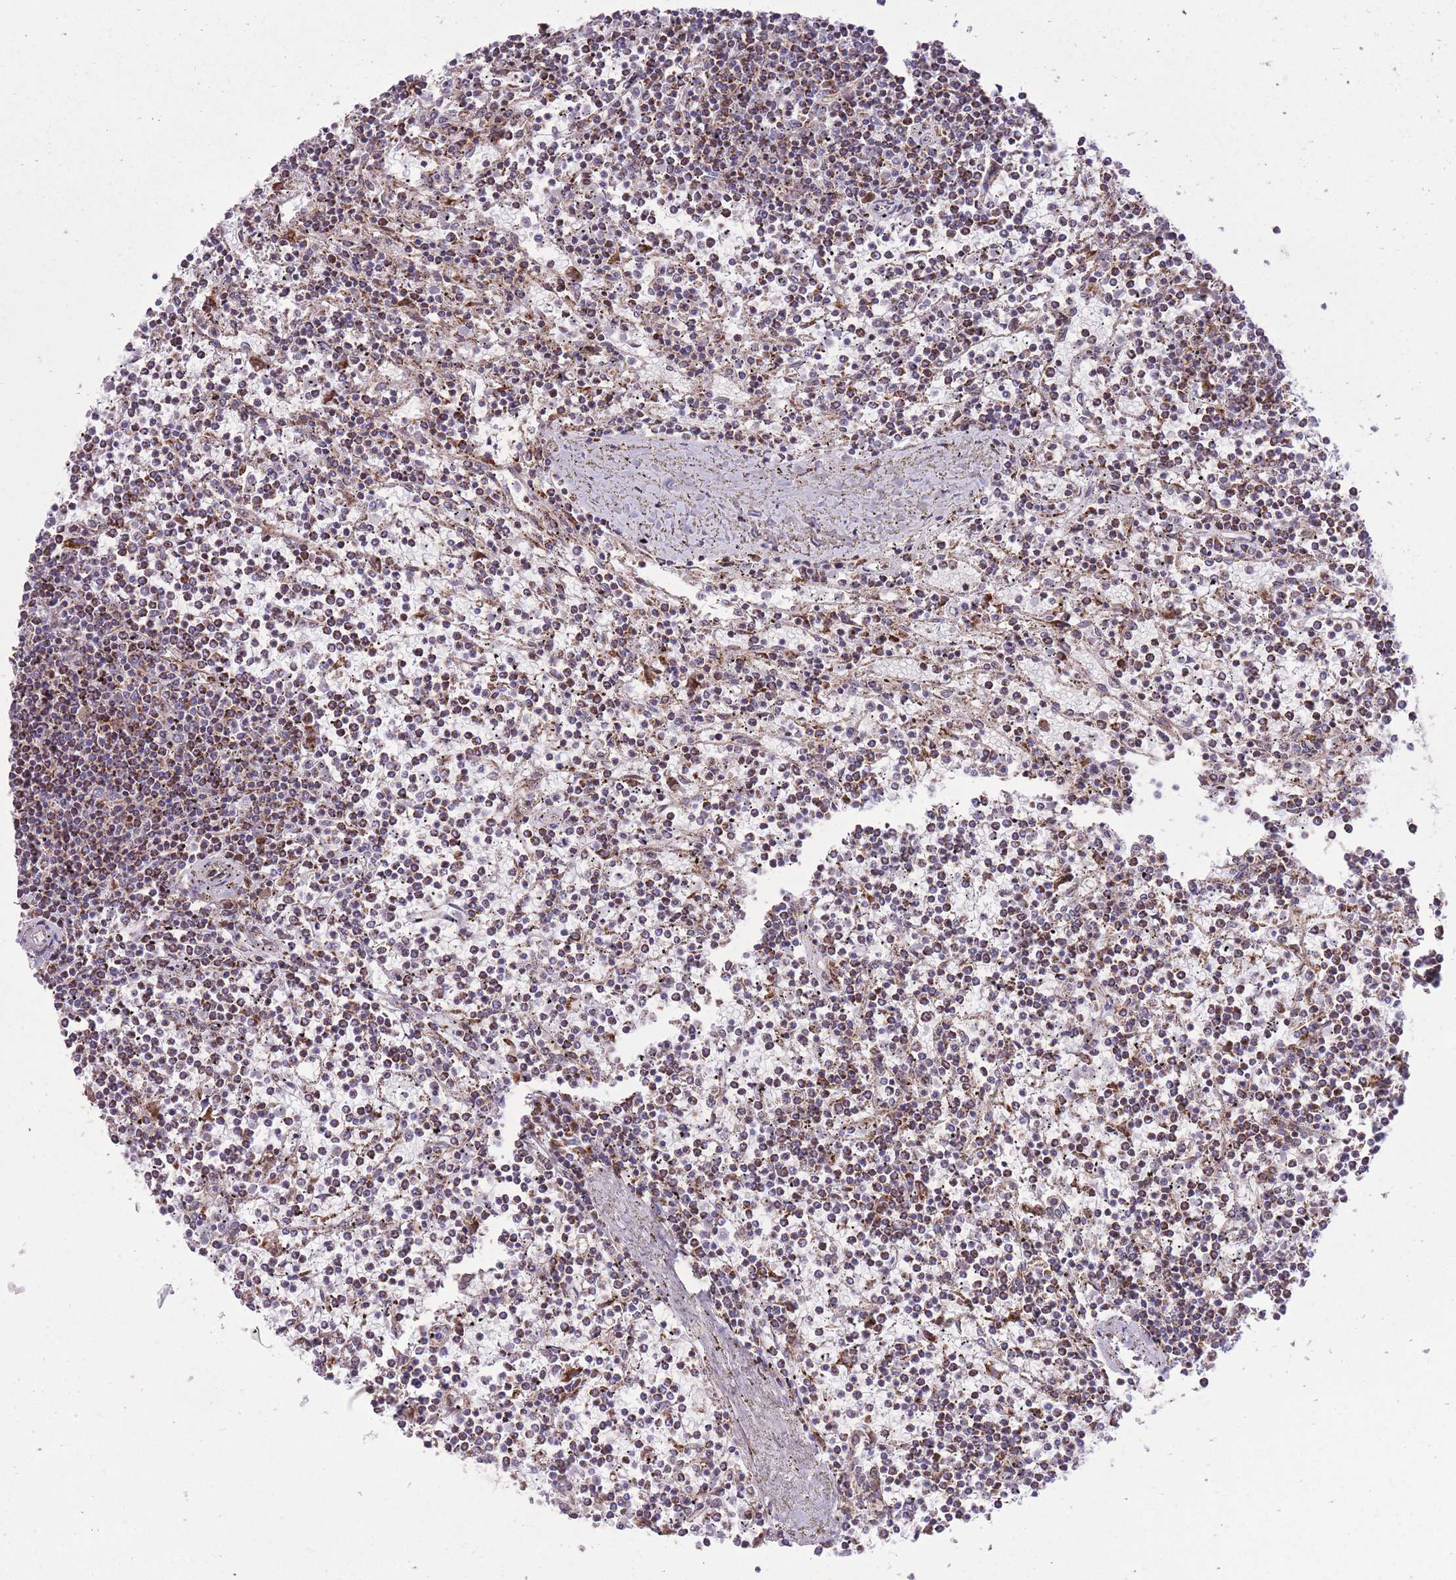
{"staining": {"intensity": "negative", "quantity": "none", "location": "none"}, "tissue": "lymphoma", "cell_type": "Tumor cells", "image_type": "cancer", "snomed": [{"axis": "morphology", "description": "Malignant lymphoma, non-Hodgkin's type, Low grade"}, {"axis": "topography", "description": "Spleen"}], "caption": "This photomicrograph is of lymphoma stained with immunohistochemistry to label a protein in brown with the nuclei are counter-stained blue. There is no expression in tumor cells.", "gene": "SLC4A4", "patient": {"sex": "female", "age": 19}}